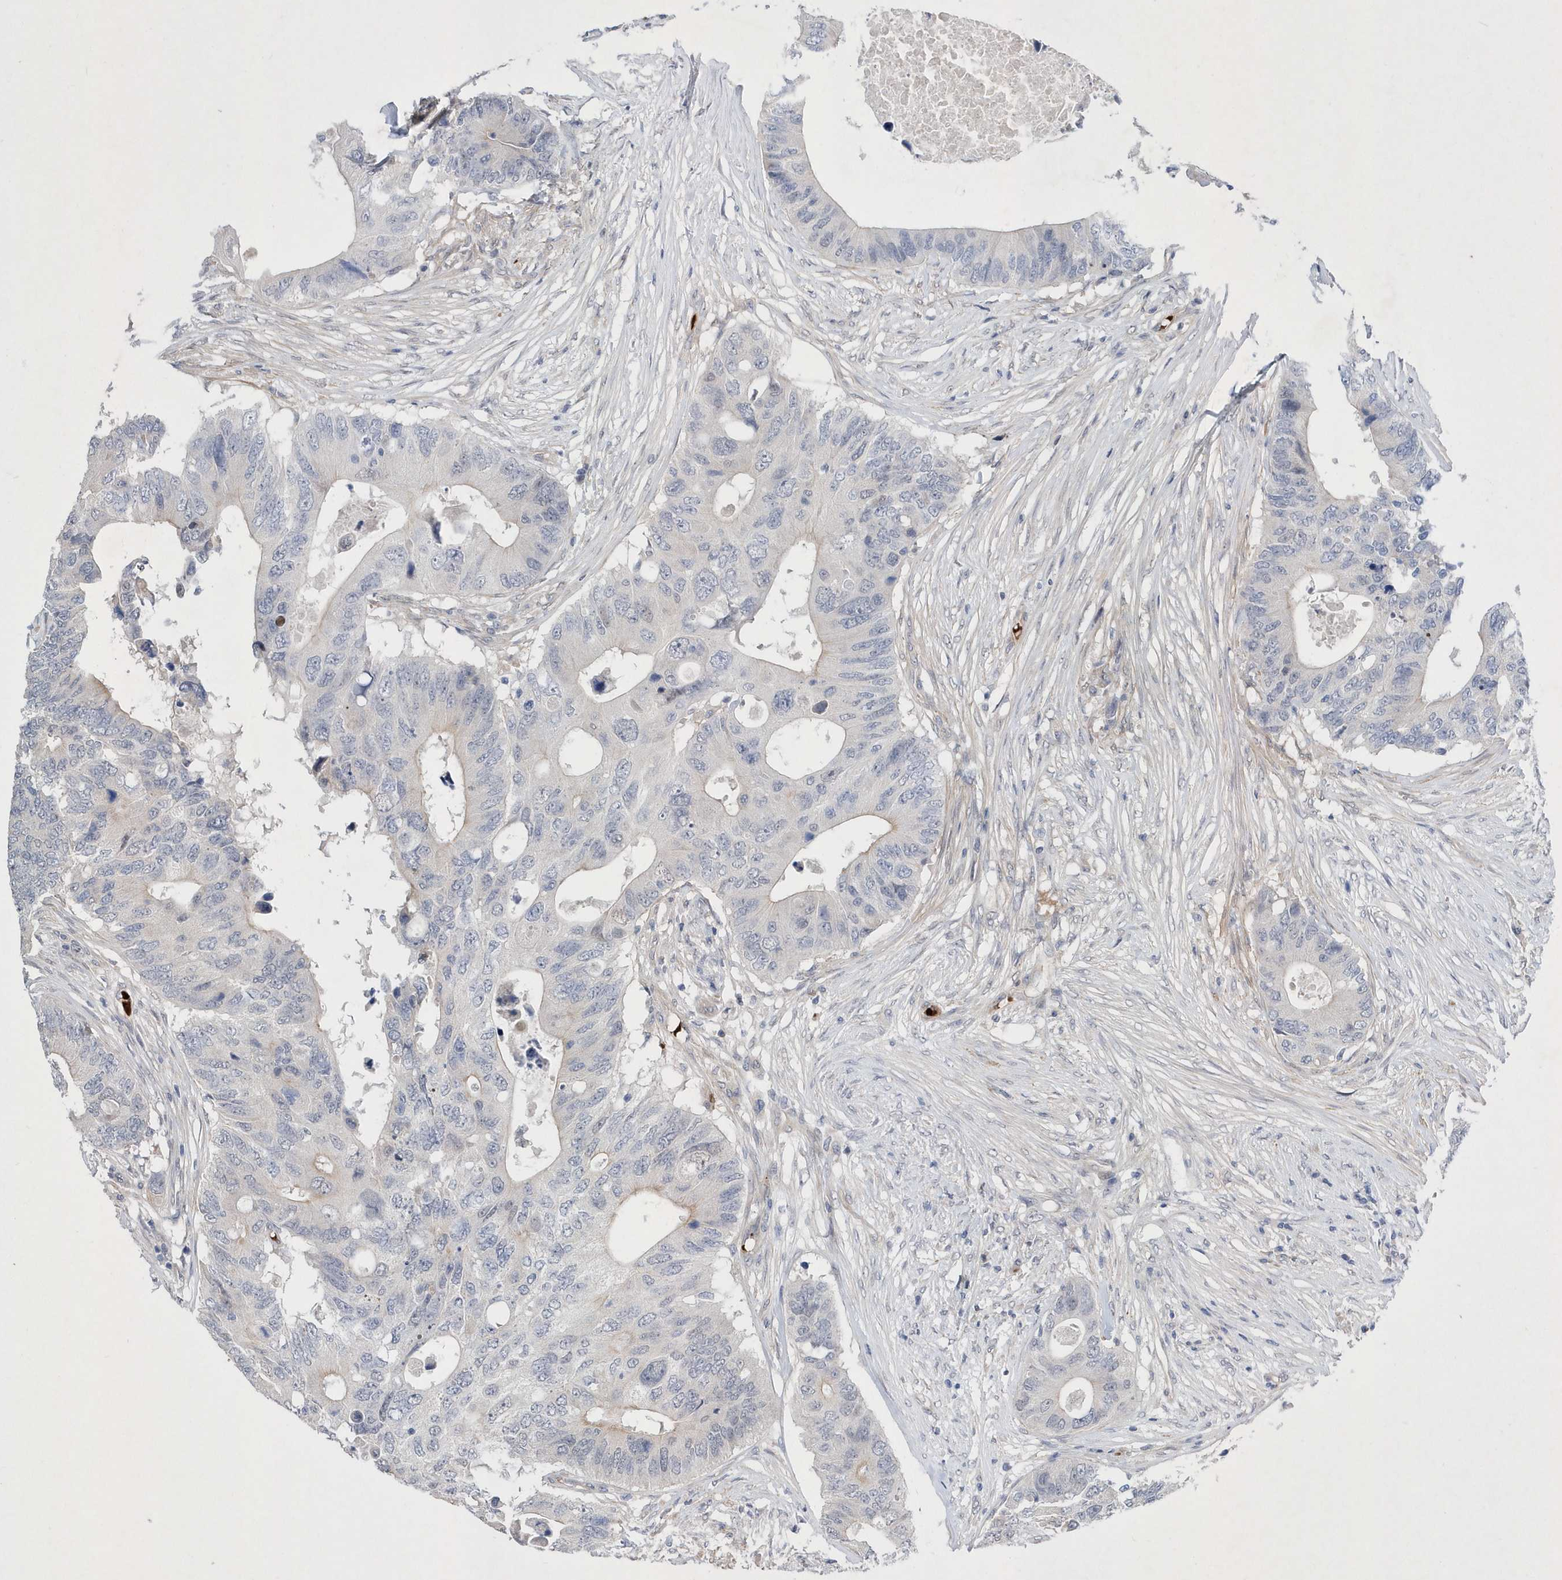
{"staining": {"intensity": "negative", "quantity": "none", "location": "none"}, "tissue": "colorectal cancer", "cell_type": "Tumor cells", "image_type": "cancer", "snomed": [{"axis": "morphology", "description": "Adenocarcinoma, NOS"}, {"axis": "topography", "description": "Colon"}], "caption": "There is no significant expression in tumor cells of colorectal cancer (adenocarcinoma).", "gene": "ZNF875", "patient": {"sex": "male", "age": 71}}